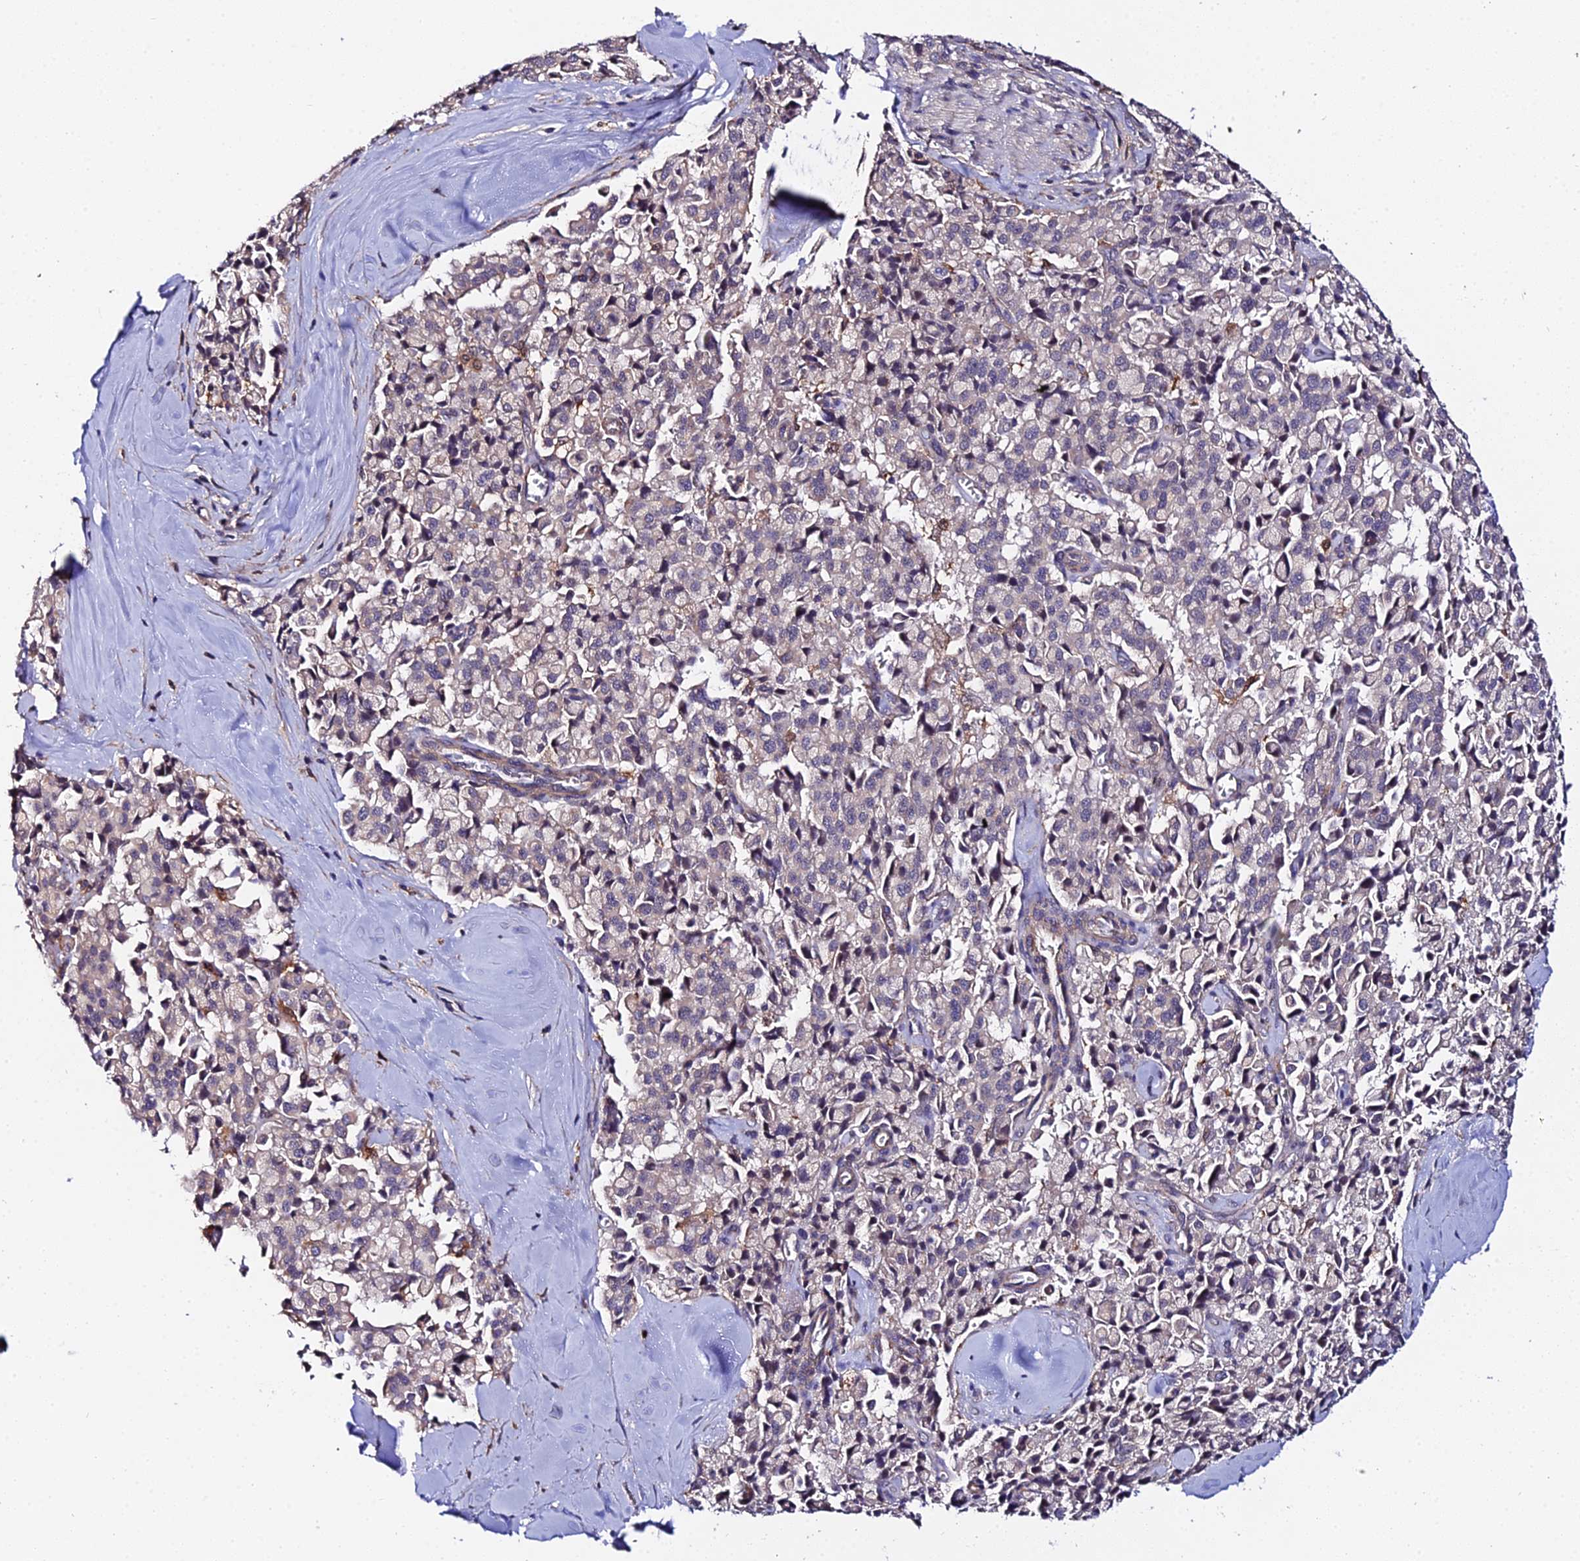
{"staining": {"intensity": "negative", "quantity": "none", "location": "none"}, "tissue": "pancreatic cancer", "cell_type": "Tumor cells", "image_type": "cancer", "snomed": [{"axis": "morphology", "description": "Adenocarcinoma, NOS"}, {"axis": "topography", "description": "Pancreas"}], "caption": "Tumor cells are negative for protein expression in human adenocarcinoma (pancreatic).", "gene": "ZBED8", "patient": {"sex": "male", "age": 65}}